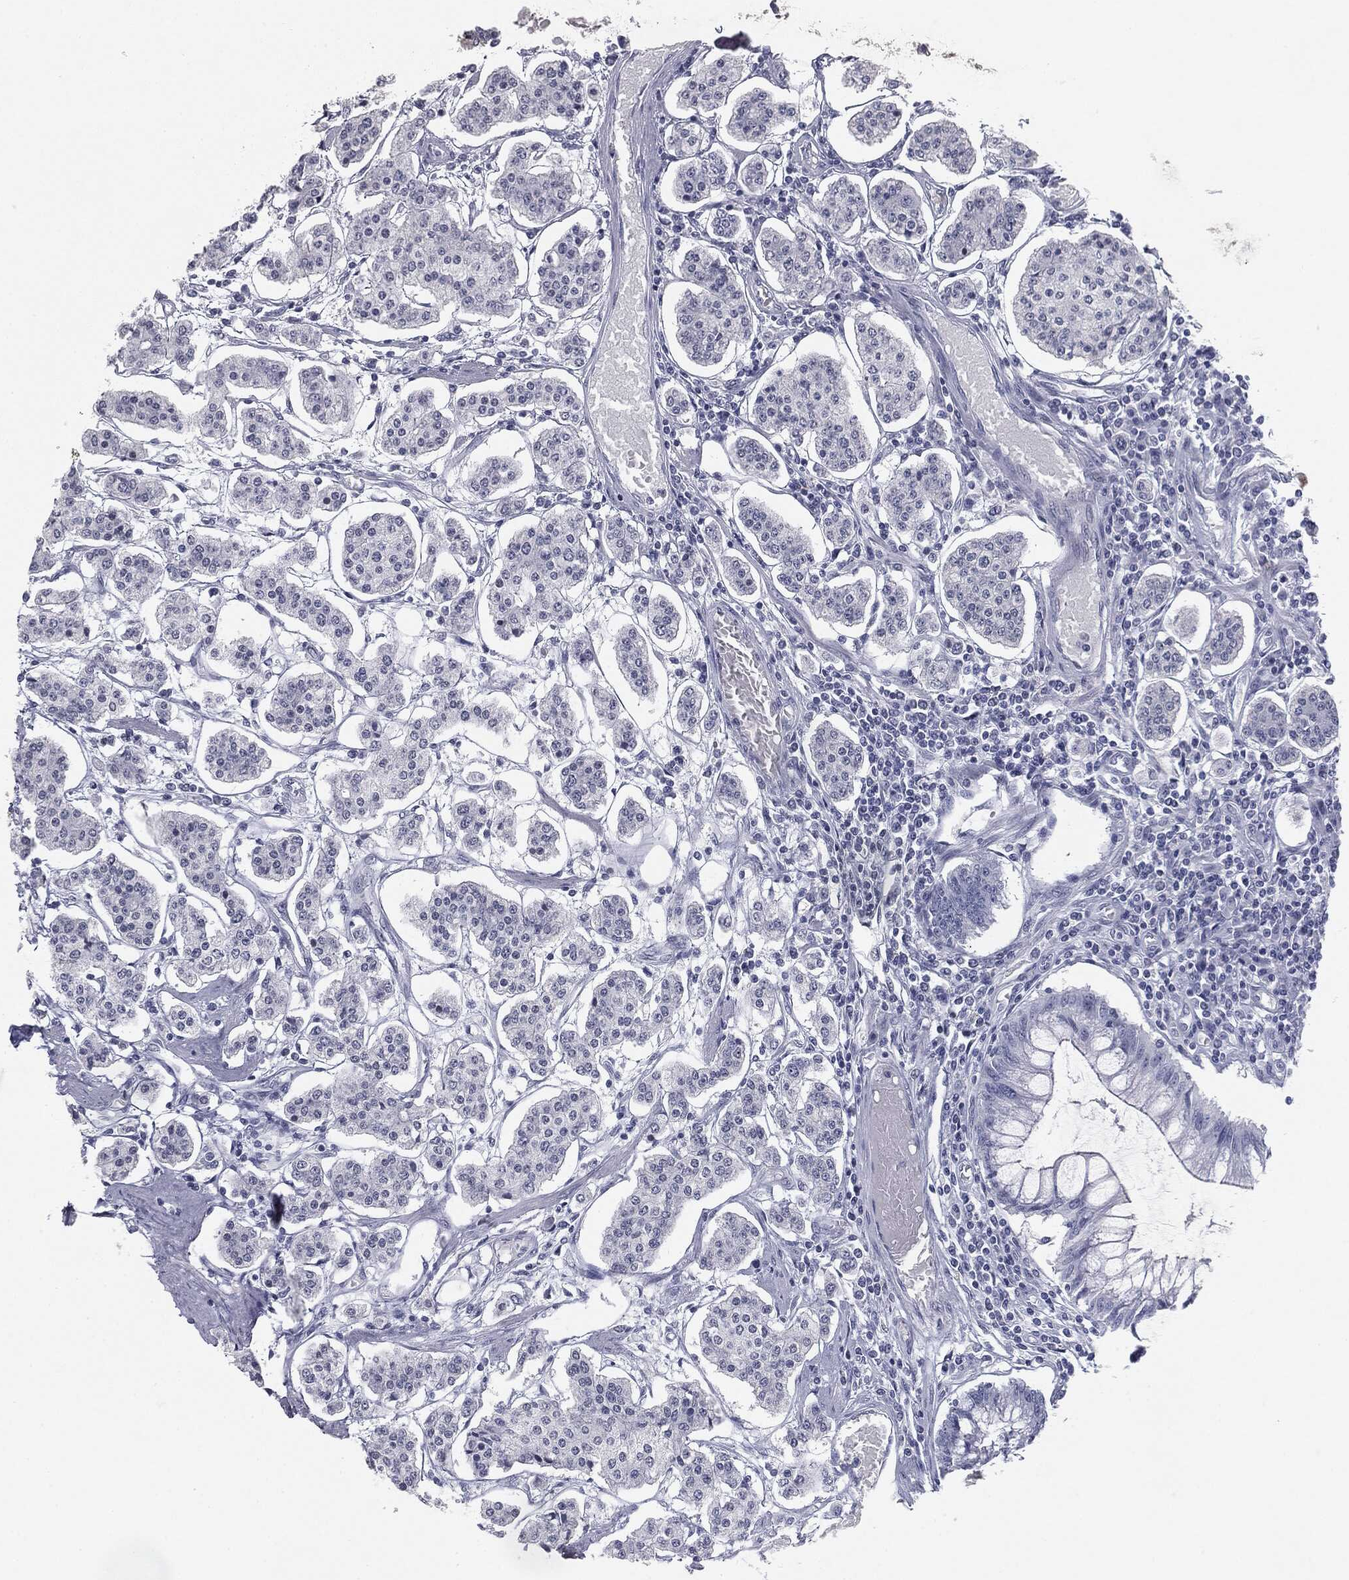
{"staining": {"intensity": "negative", "quantity": "none", "location": "none"}, "tissue": "carcinoid", "cell_type": "Tumor cells", "image_type": "cancer", "snomed": [{"axis": "morphology", "description": "Carcinoid, malignant, NOS"}, {"axis": "topography", "description": "Small intestine"}], "caption": "Photomicrograph shows no protein expression in tumor cells of malignant carcinoid tissue.", "gene": "TPO", "patient": {"sex": "female", "age": 65}}